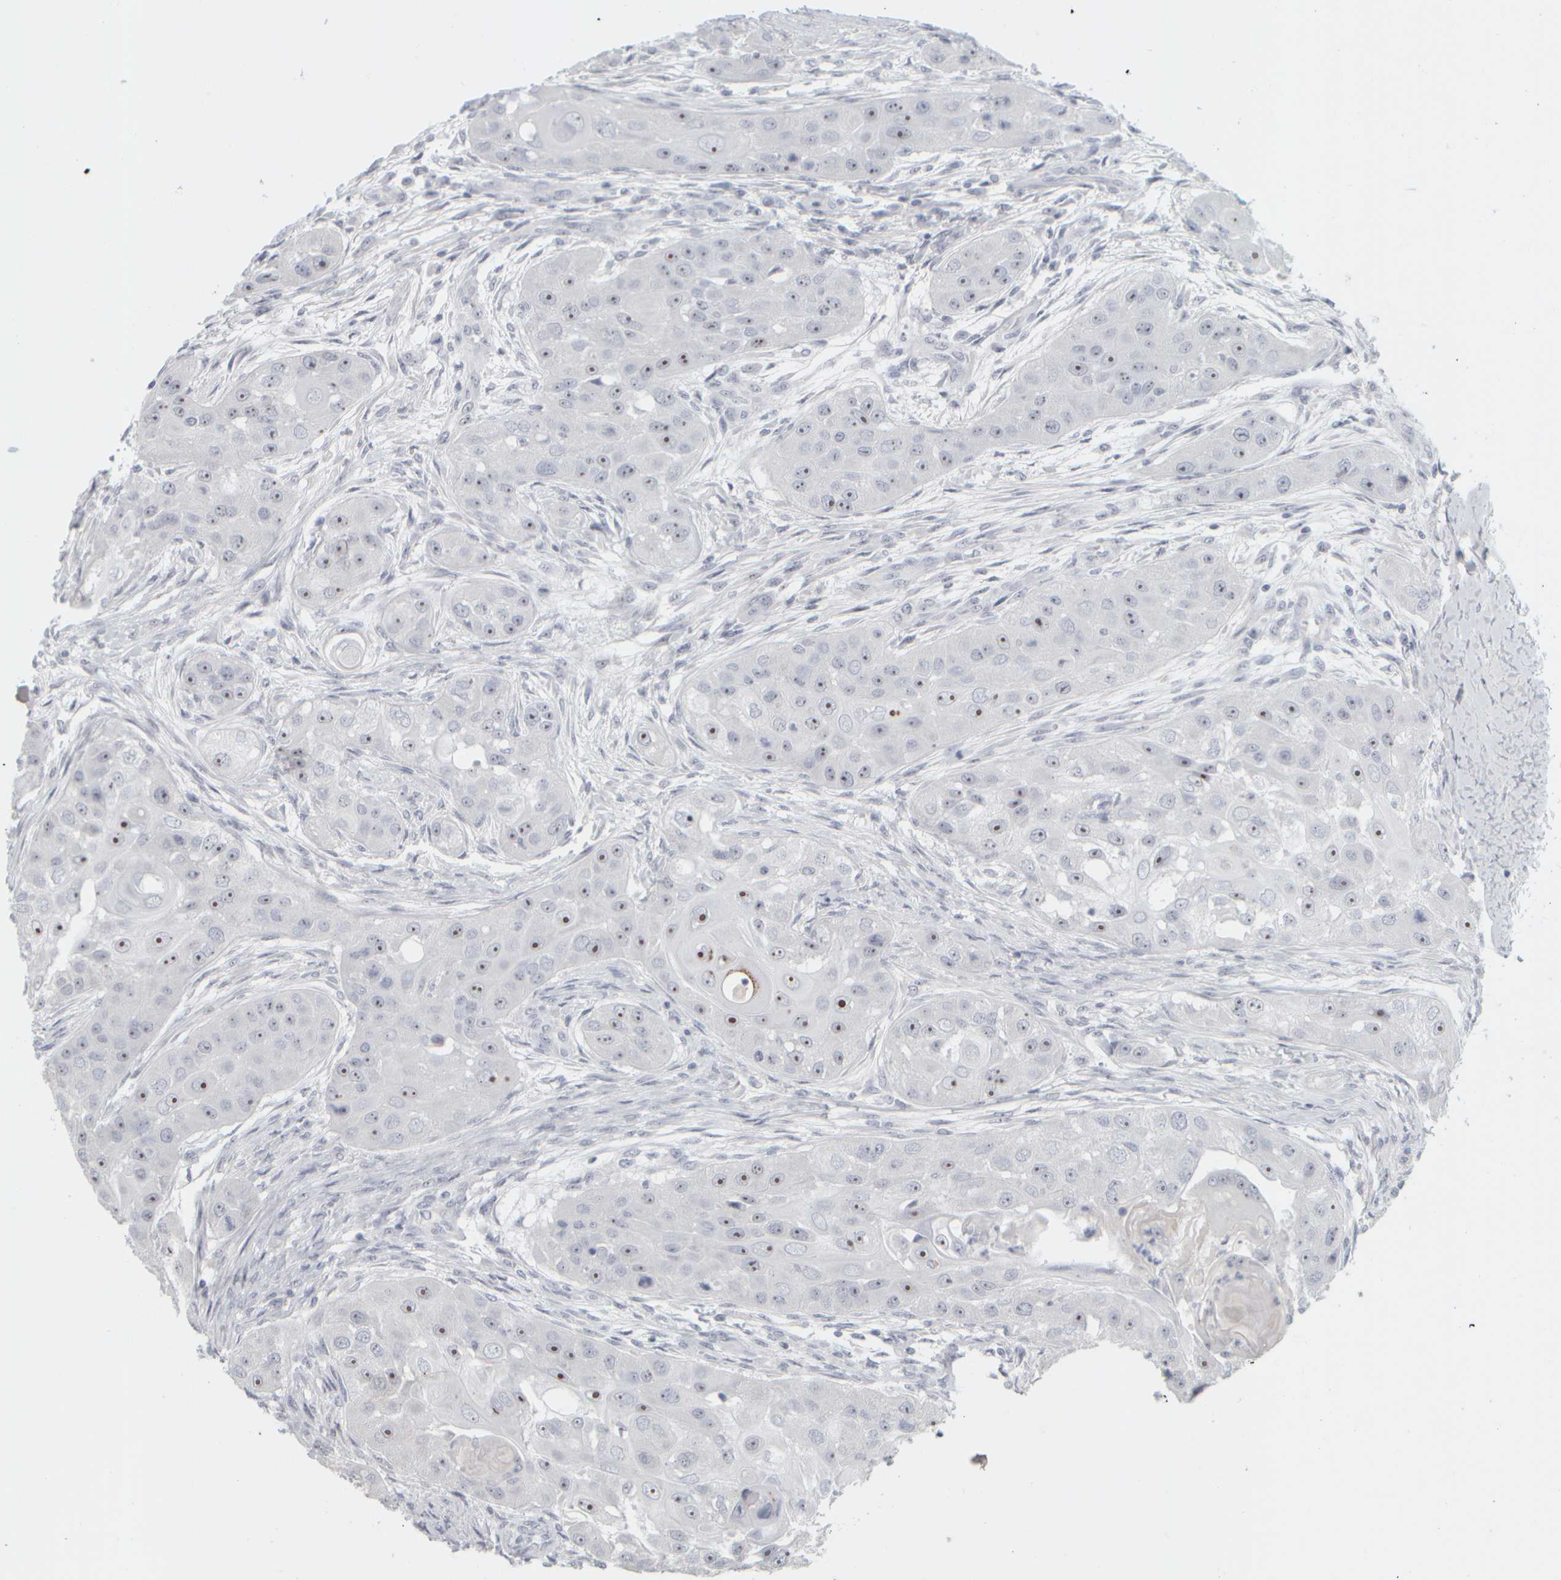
{"staining": {"intensity": "strong", "quantity": ">75%", "location": "nuclear"}, "tissue": "head and neck cancer", "cell_type": "Tumor cells", "image_type": "cancer", "snomed": [{"axis": "morphology", "description": "Normal tissue, NOS"}, {"axis": "morphology", "description": "Squamous cell carcinoma, NOS"}, {"axis": "topography", "description": "Skeletal muscle"}, {"axis": "topography", "description": "Head-Neck"}], "caption": "The image reveals staining of head and neck cancer, revealing strong nuclear protein expression (brown color) within tumor cells.", "gene": "DCXR", "patient": {"sex": "male", "age": 51}}